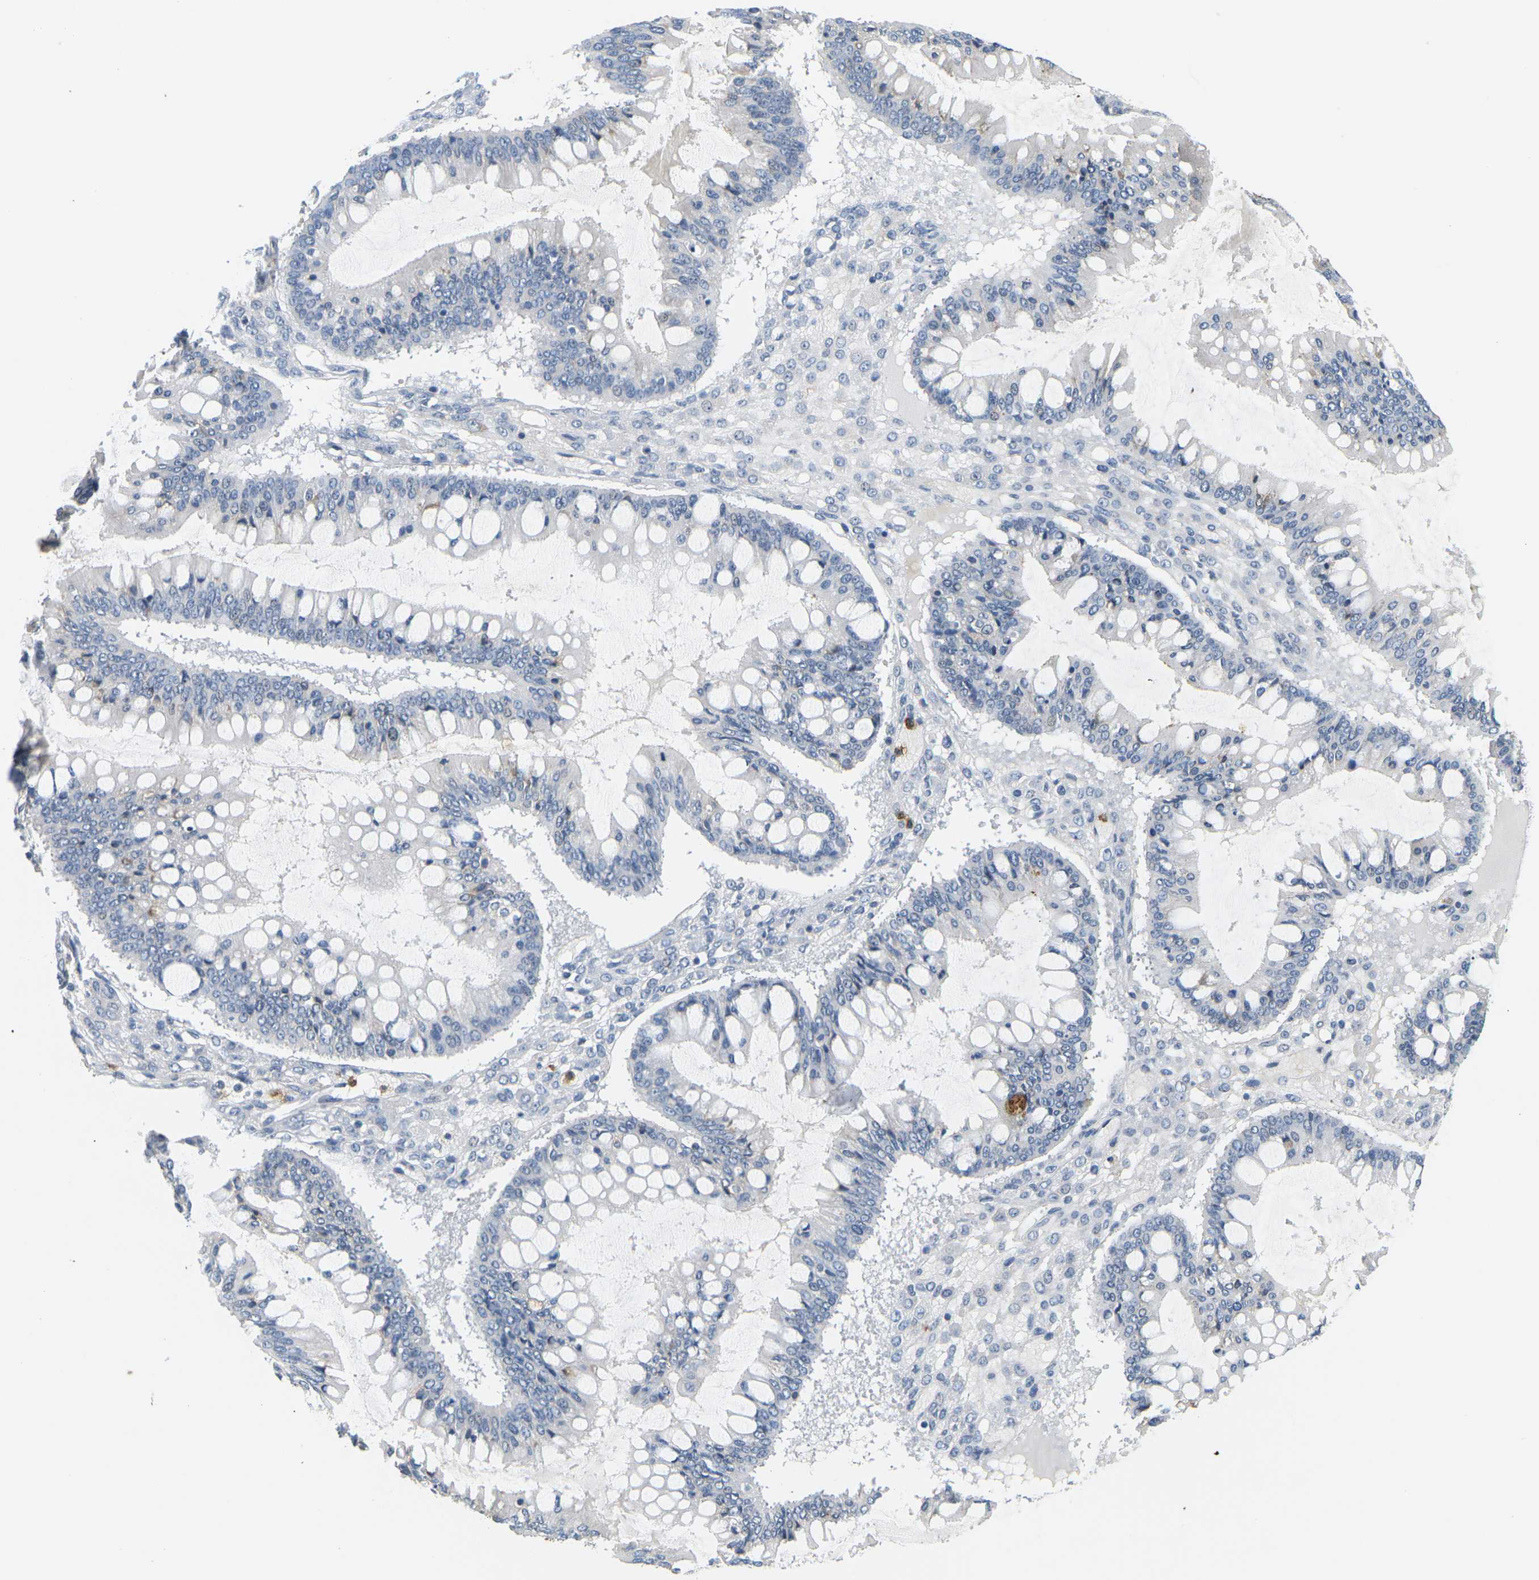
{"staining": {"intensity": "negative", "quantity": "none", "location": "none"}, "tissue": "ovarian cancer", "cell_type": "Tumor cells", "image_type": "cancer", "snomed": [{"axis": "morphology", "description": "Cystadenocarcinoma, mucinous, NOS"}, {"axis": "topography", "description": "Ovary"}], "caption": "This is an immunohistochemistry micrograph of ovarian cancer (mucinous cystadenocarcinoma). There is no expression in tumor cells.", "gene": "ADM", "patient": {"sex": "female", "age": 73}}